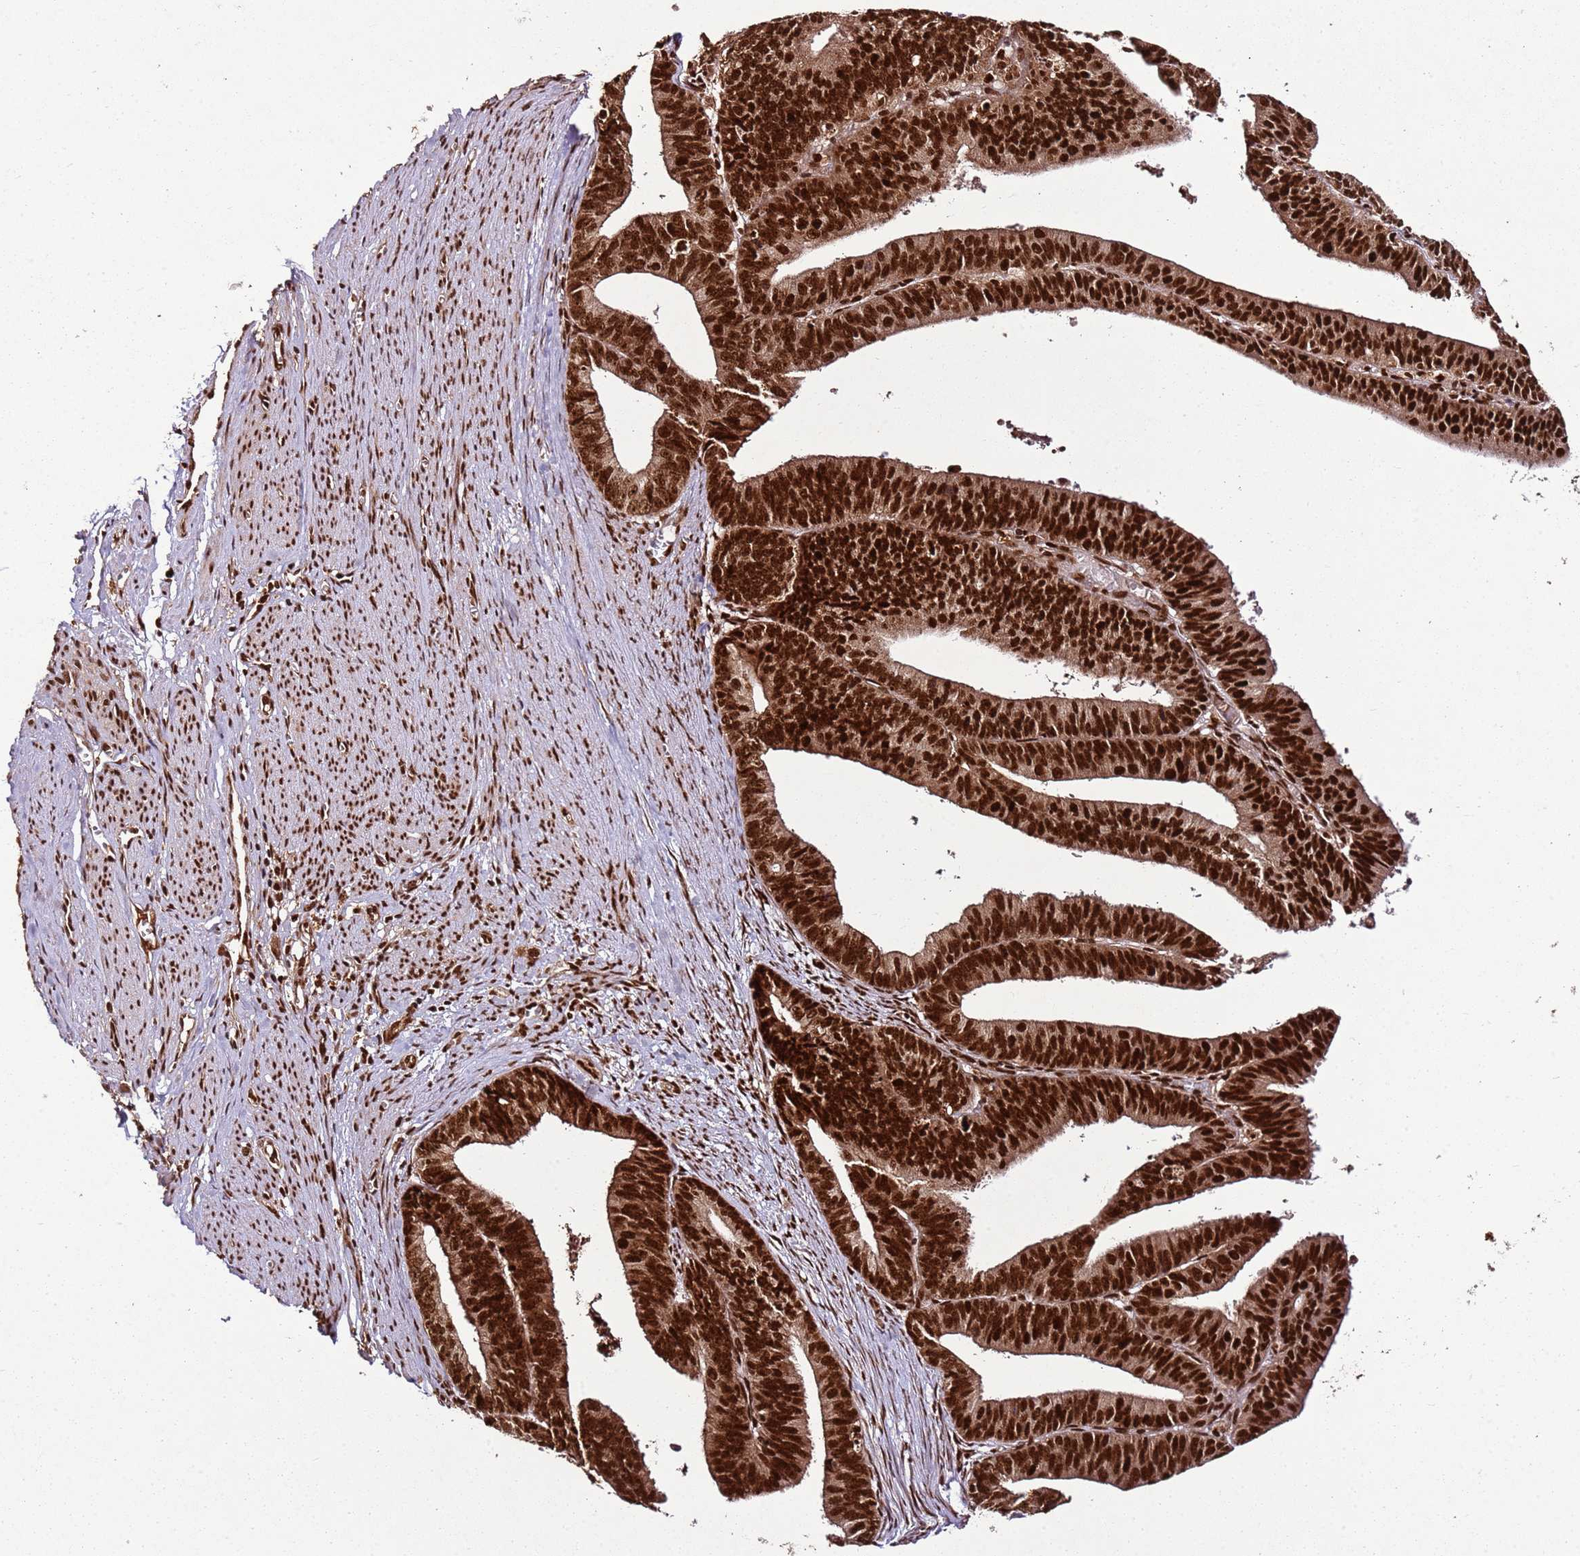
{"staining": {"intensity": "strong", "quantity": ">75%", "location": "nuclear"}, "tissue": "endometrial cancer", "cell_type": "Tumor cells", "image_type": "cancer", "snomed": [{"axis": "morphology", "description": "Adenocarcinoma, NOS"}, {"axis": "topography", "description": "Endometrium"}], "caption": "Immunohistochemistry histopathology image of neoplastic tissue: endometrial cancer (adenocarcinoma) stained using immunohistochemistry shows high levels of strong protein expression localized specifically in the nuclear of tumor cells, appearing as a nuclear brown color.", "gene": "XRN2", "patient": {"sex": "female", "age": 73}}